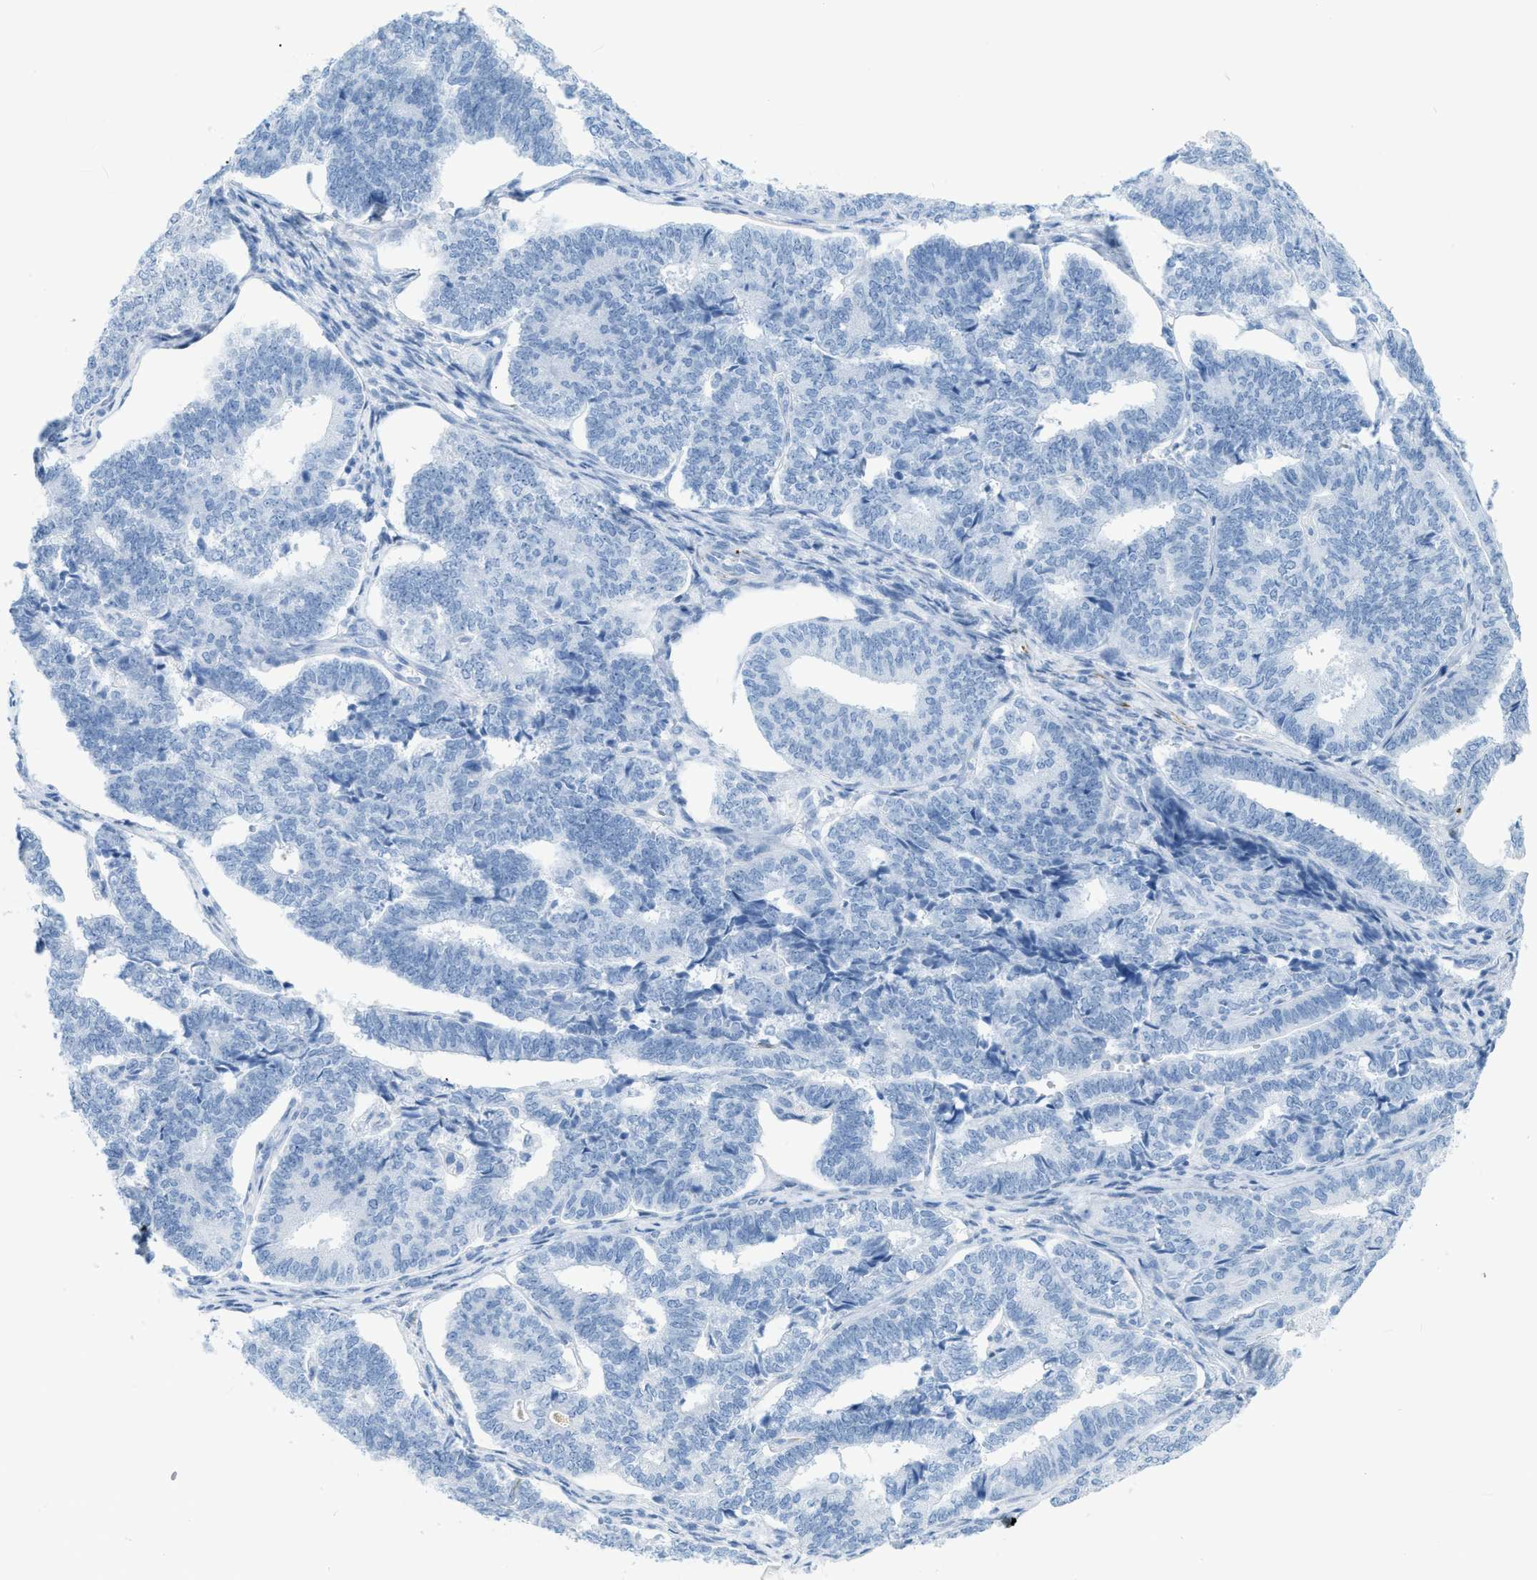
{"staining": {"intensity": "negative", "quantity": "none", "location": "none"}, "tissue": "endometrial cancer", "cell_type": "Tumor cells", "image_type": "cancer", "snomed": [{"axis": "morphology", "description": "Adenocarcinoma, NOS"}, {"axis": "topography", "description": "Endometrium"}], "caption": "The image displays no staining of tumor cells in endometrial adenocarcinoma.", "gene": "DES", "patient": {"sex": "female", "age": 70}}